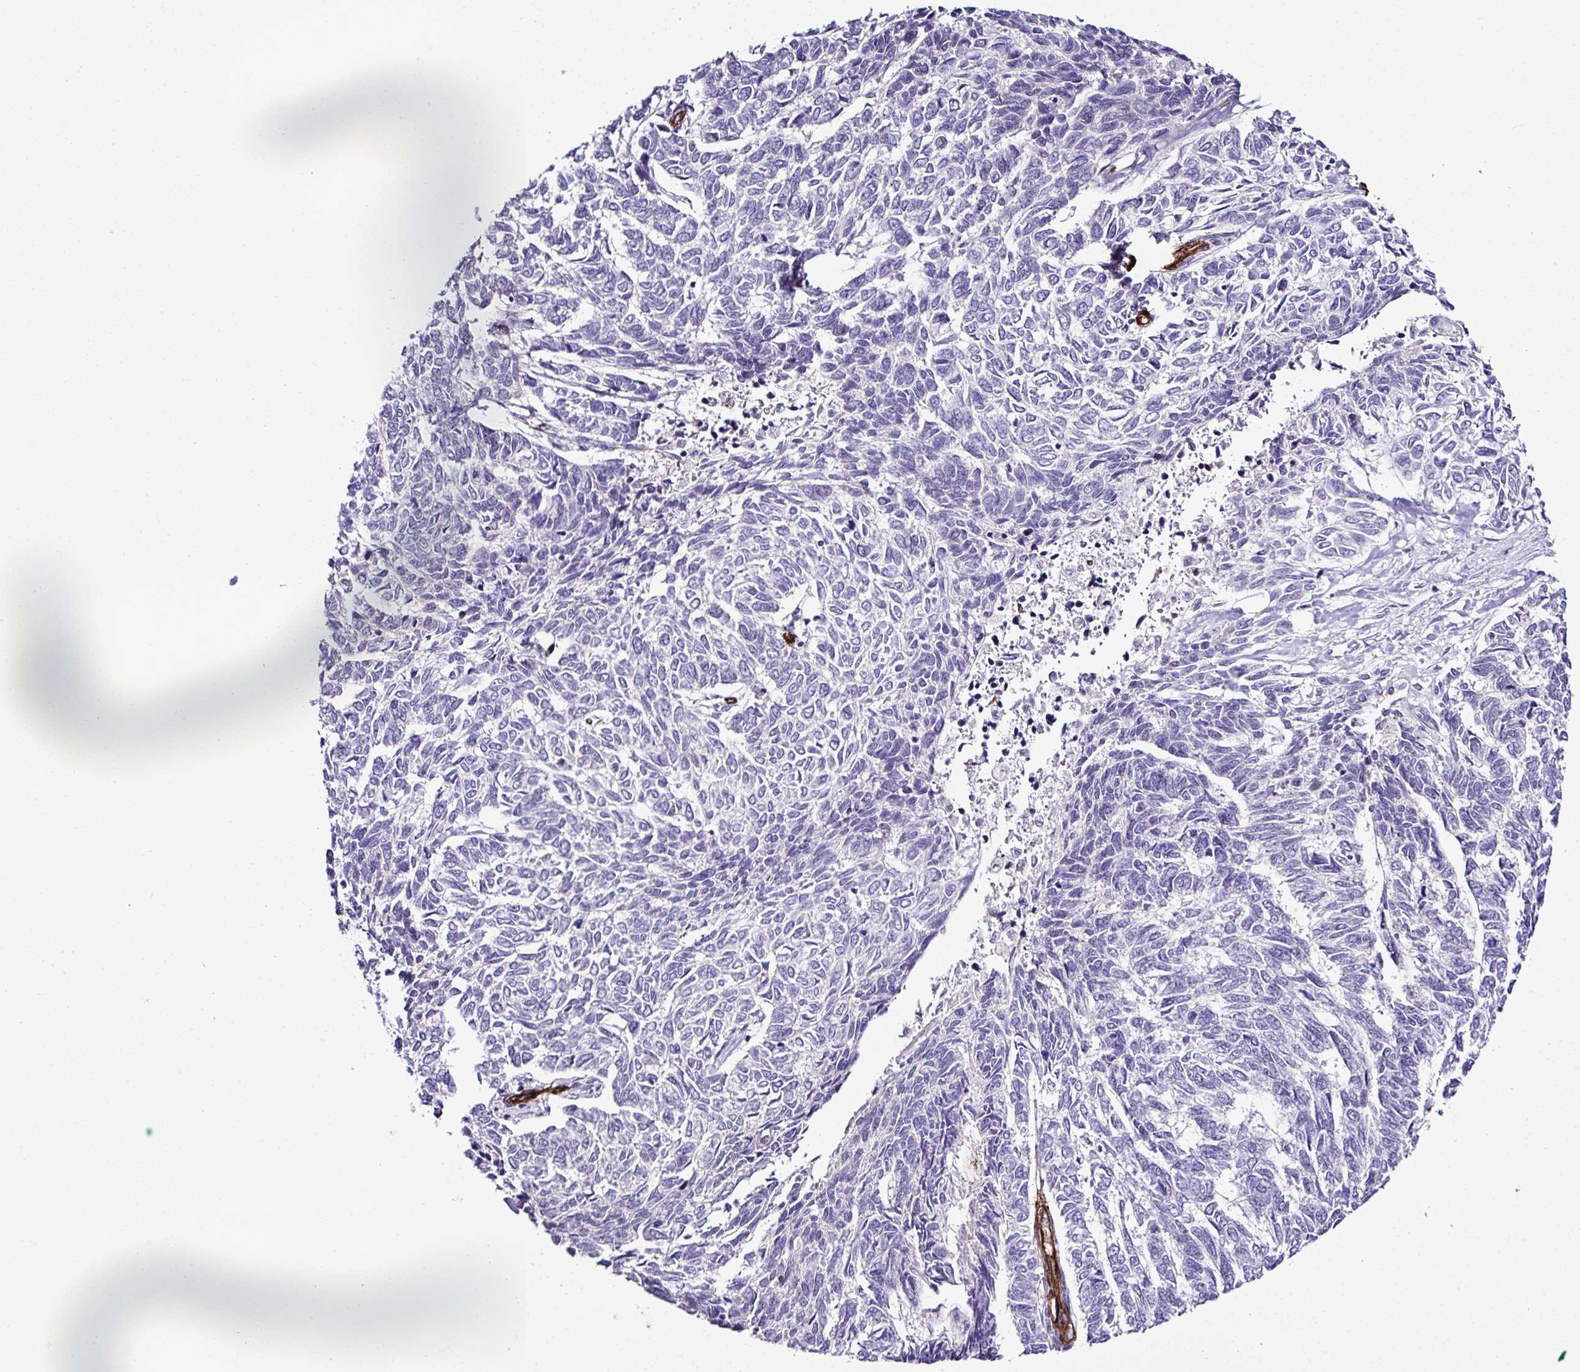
{"staining": {"intensity": "negative", "quantity": "none", "location": "none"}, "tissue": "skin cancer", "cell_type": "Tumor cells", "image_type": "cancer", "snomed": [{"axis": "morphology", "description": "Basal cell carcinoma"}, {"axis": "topography", "description": "Skin"}], "caption": "There is no significant staining in tumor cells of skin basal cell carcinoma.", "gene": "FBXO34", "patient": {"sex": "female", "age": 65}}